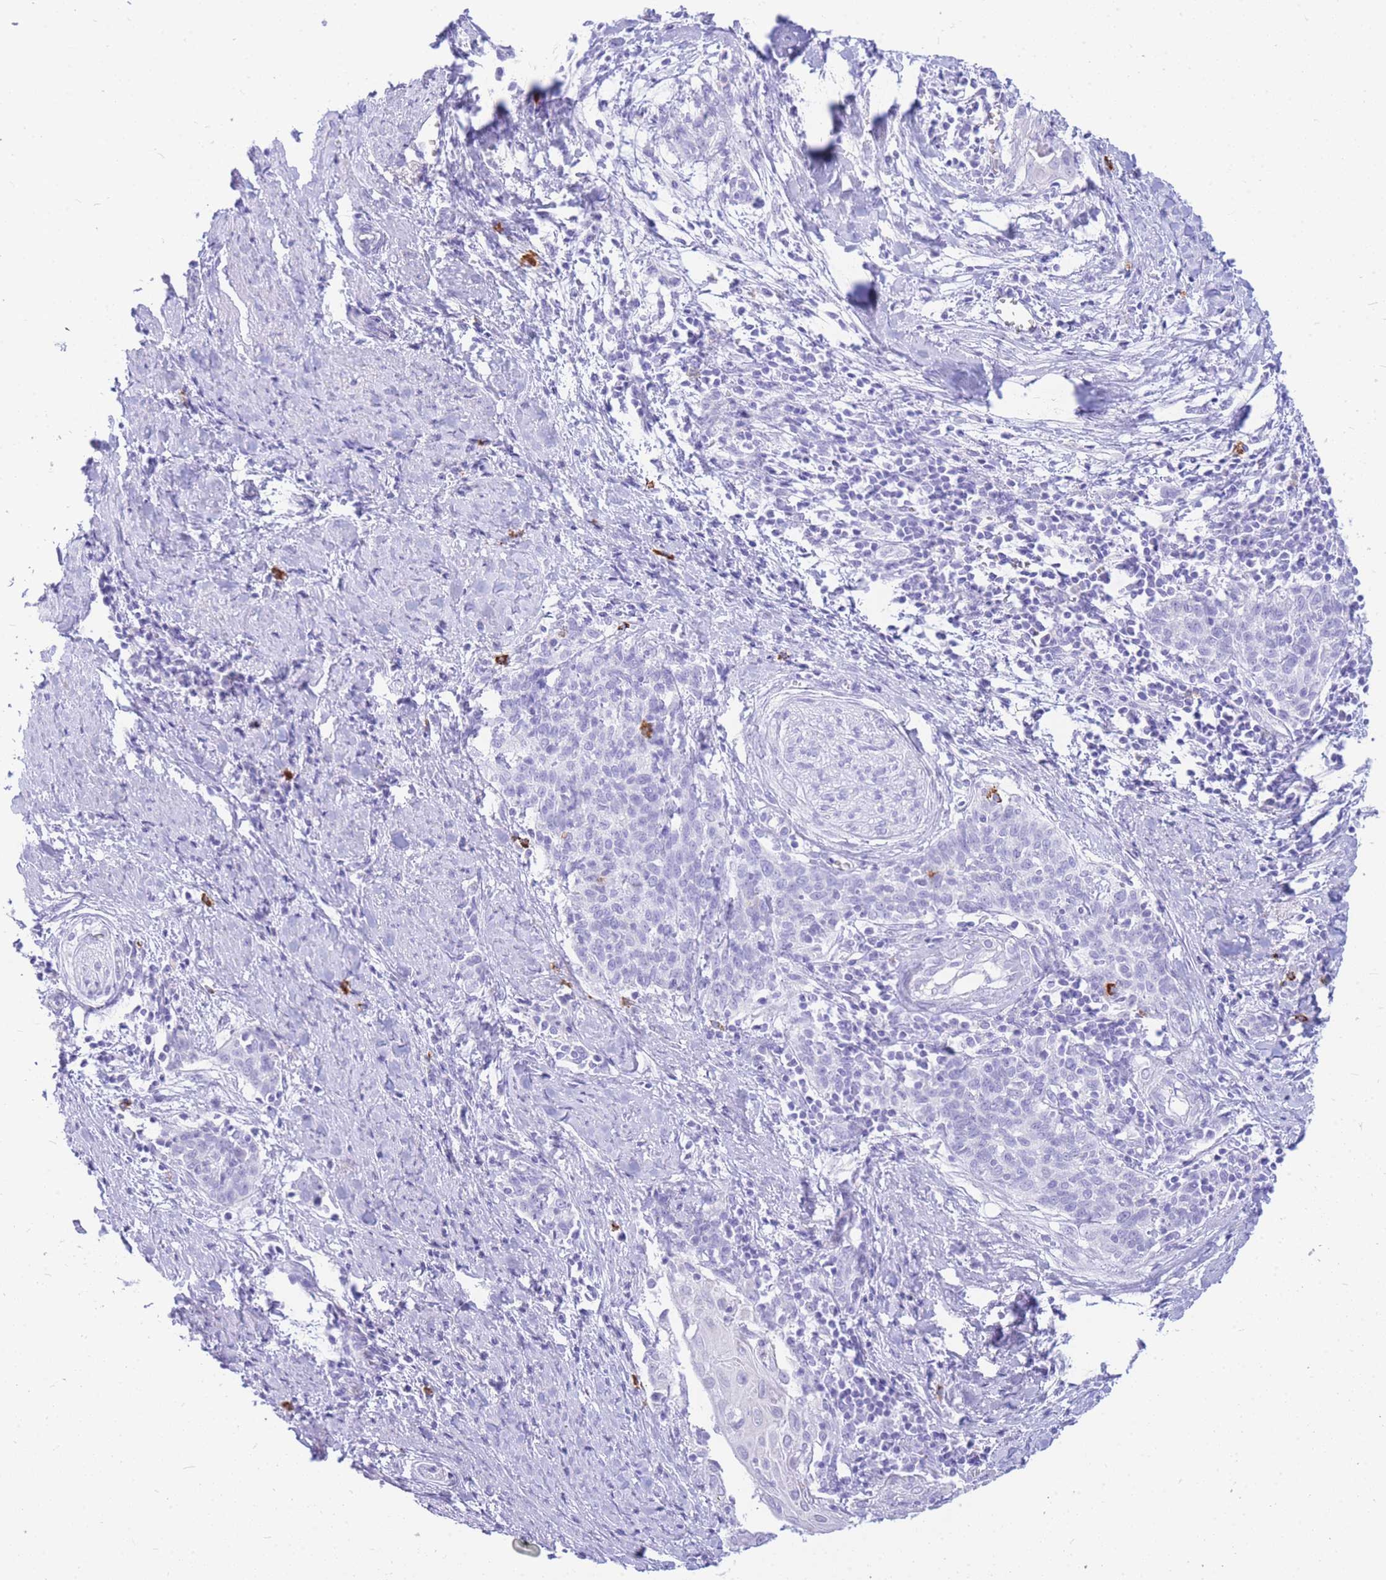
{"staining": {"intensity": "negative", "quantity": "none", "location": "none"}, "tissue": "cervical cancer", "cell_type": "Tumor cells", "image_type": "cancer", "snomed": [{"axis": "morphology", "description": "Squamous cell carcinoma, NOS"}, {"axis": "topography", "description": "Cervix"}], "caption": "DAB immunohistochemical staining of cervical cancer (squamous cell carcinoma) demonstrates no significant staining in tumor cells.", "gene": "HERC1", "patient": {"sex": "female", "age": 39}}